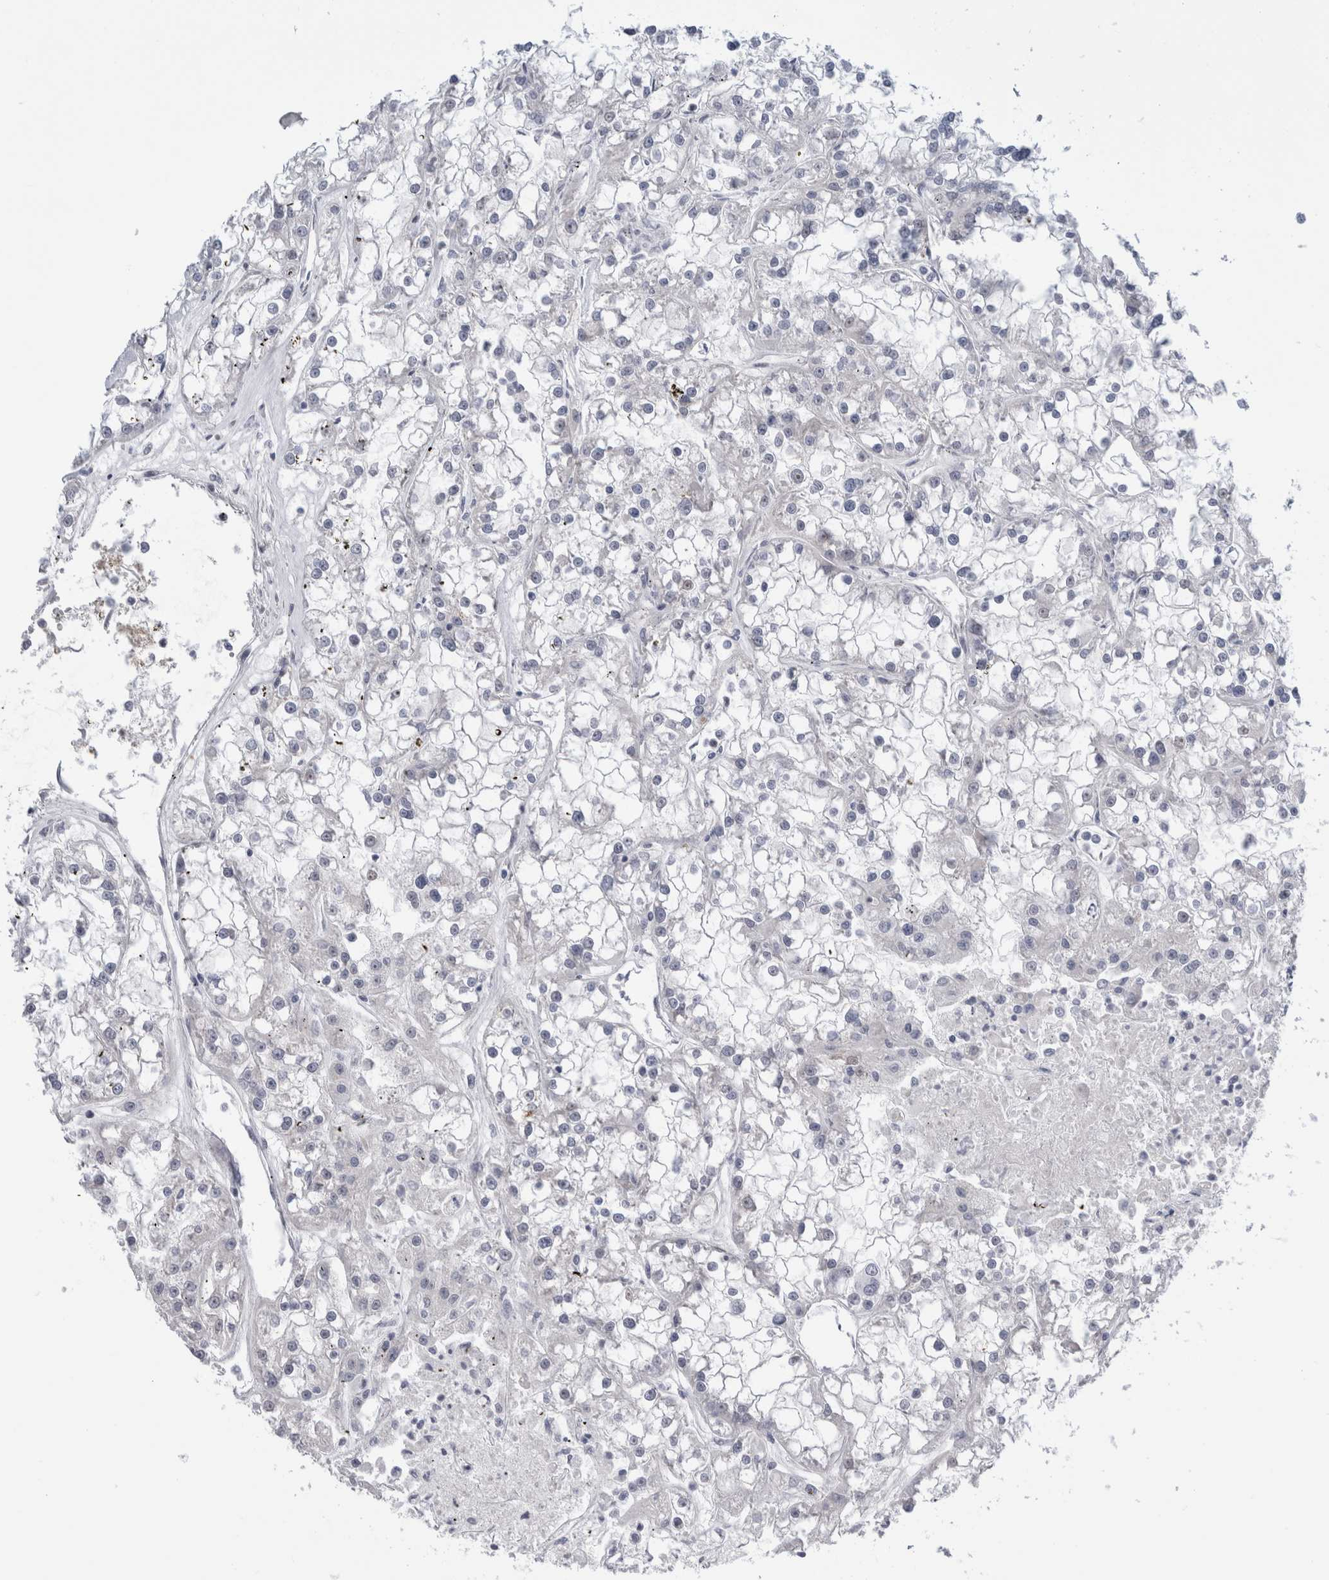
{"staining": {"intensity": "negative", "quantity": "none", "location": "none"}, "tissue": "renal cancer", "cell_type": "Tumor cells", "image_type": "cancer", "snomed": [{"axis": "morphology", "description": "Adenocarcinoma, NOS"}, {"axis": "topography", "description": "Kidney"}], "caption": "The immunohistochemistry (IHC) histopathology image has no significant positivity in tumor cells of adenocarcinoma (renal) tissue.", "gene": "SLC20A2", "patient": {"sex": "female", "age": 52}}